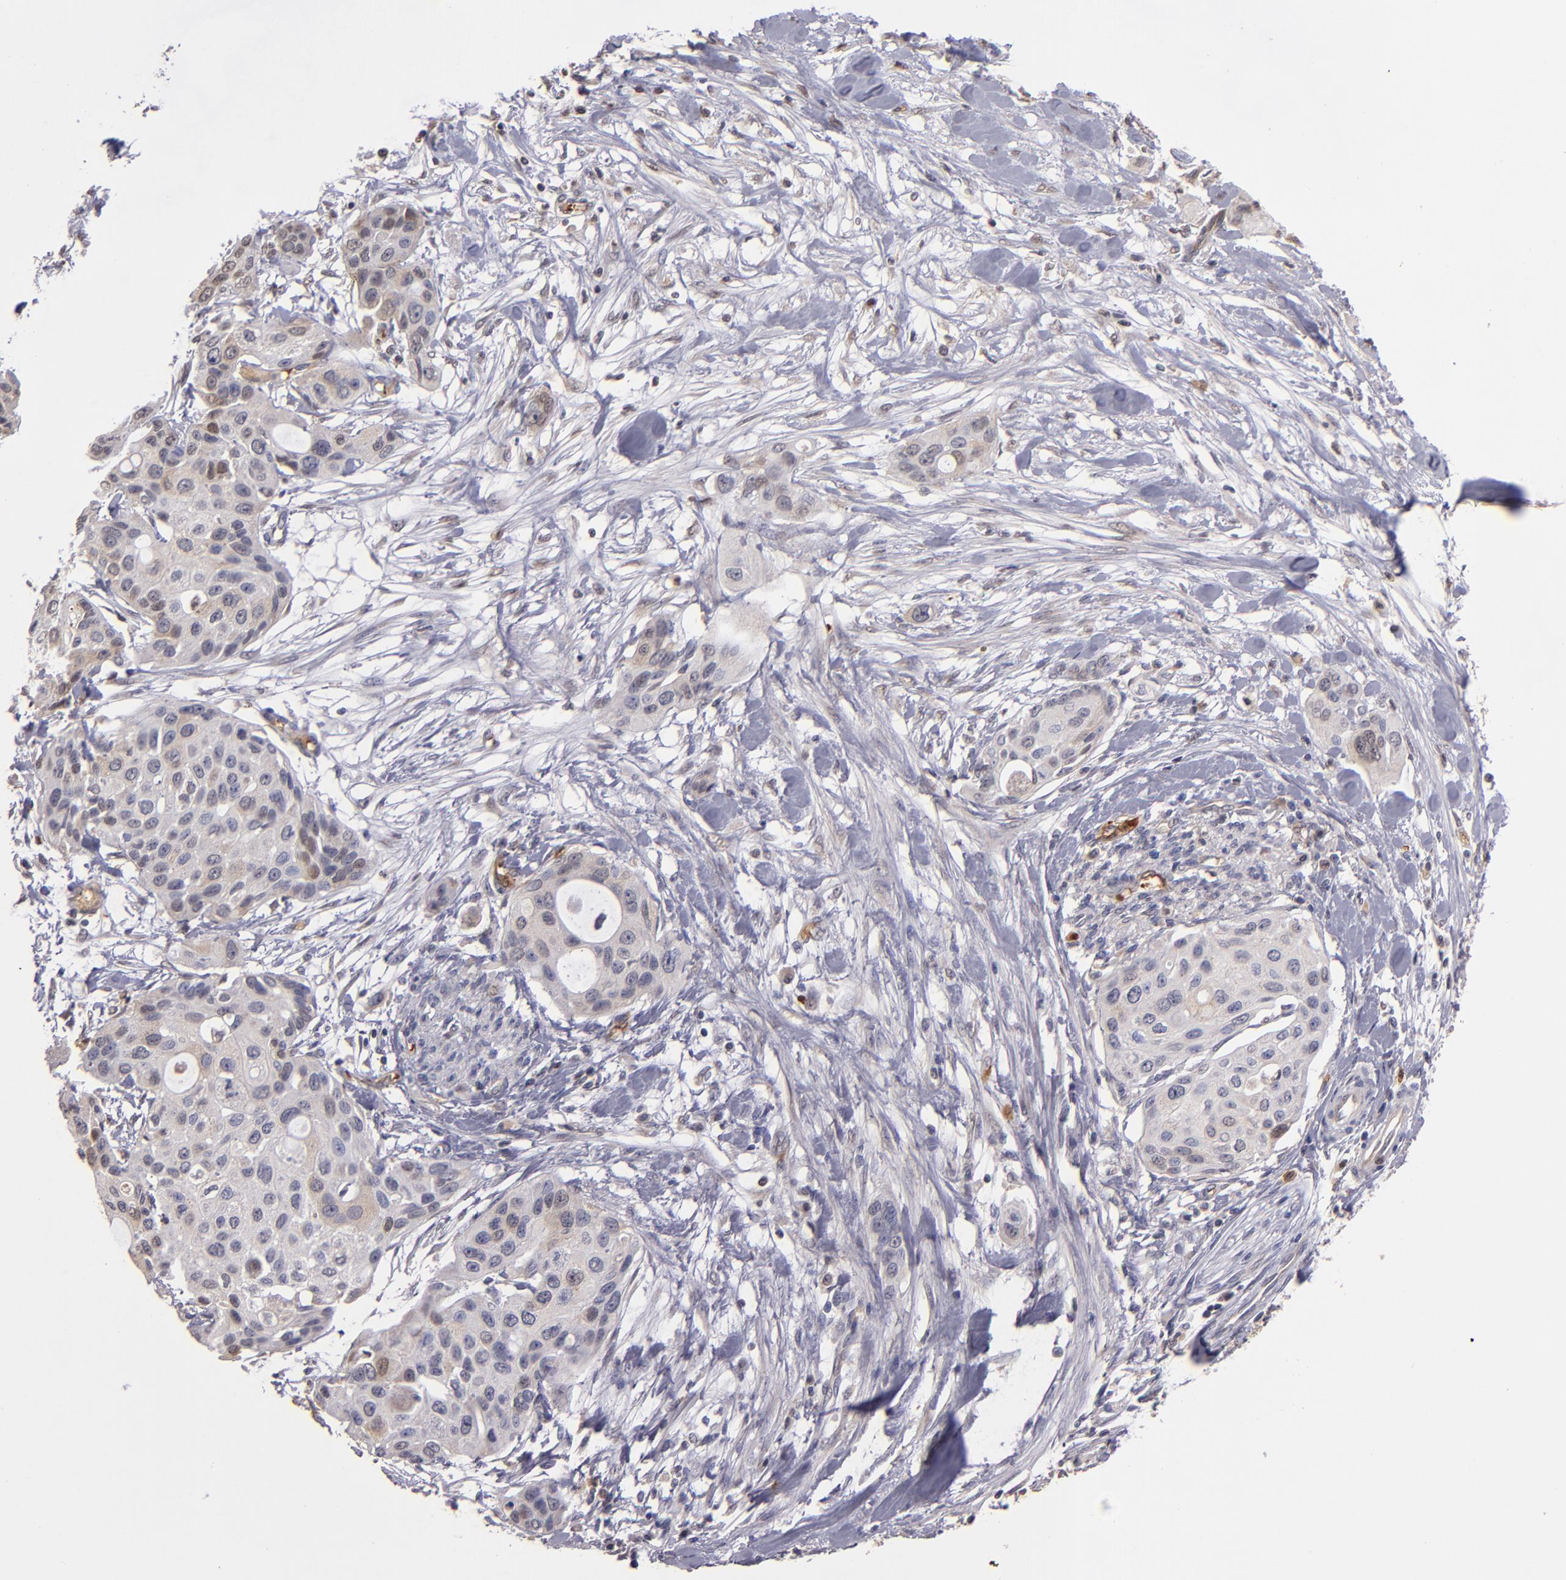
{"staining": {"intensity": "weak", "quantity": ">75%", "location": "cytoplasmic/membranous"}, "tissue": "pancreatic cancer", "cell_type": "Tumor cells", "image_type": "cancer", "snomed": [{"axis": "morphology", "description": "Adenocarcinoma, NOS"}, {"axis": "topography", "description": "Pancreas"}], "caption": "DAB immunohistochemical staining of adenocarcinoma (pancreatic) demonstrates weak cytoplasmic/membranous protein expression in about >75% of tumor cells. The staining was performed using DAB (3,3'-diaminobenzidine) to visualize the protein expression in brown, while the nuclei were stained in blue with hematoxylin (Magnification: 20x).", "gene": "SERPINC1", "patient": {"sex": "female", "age": 60}}